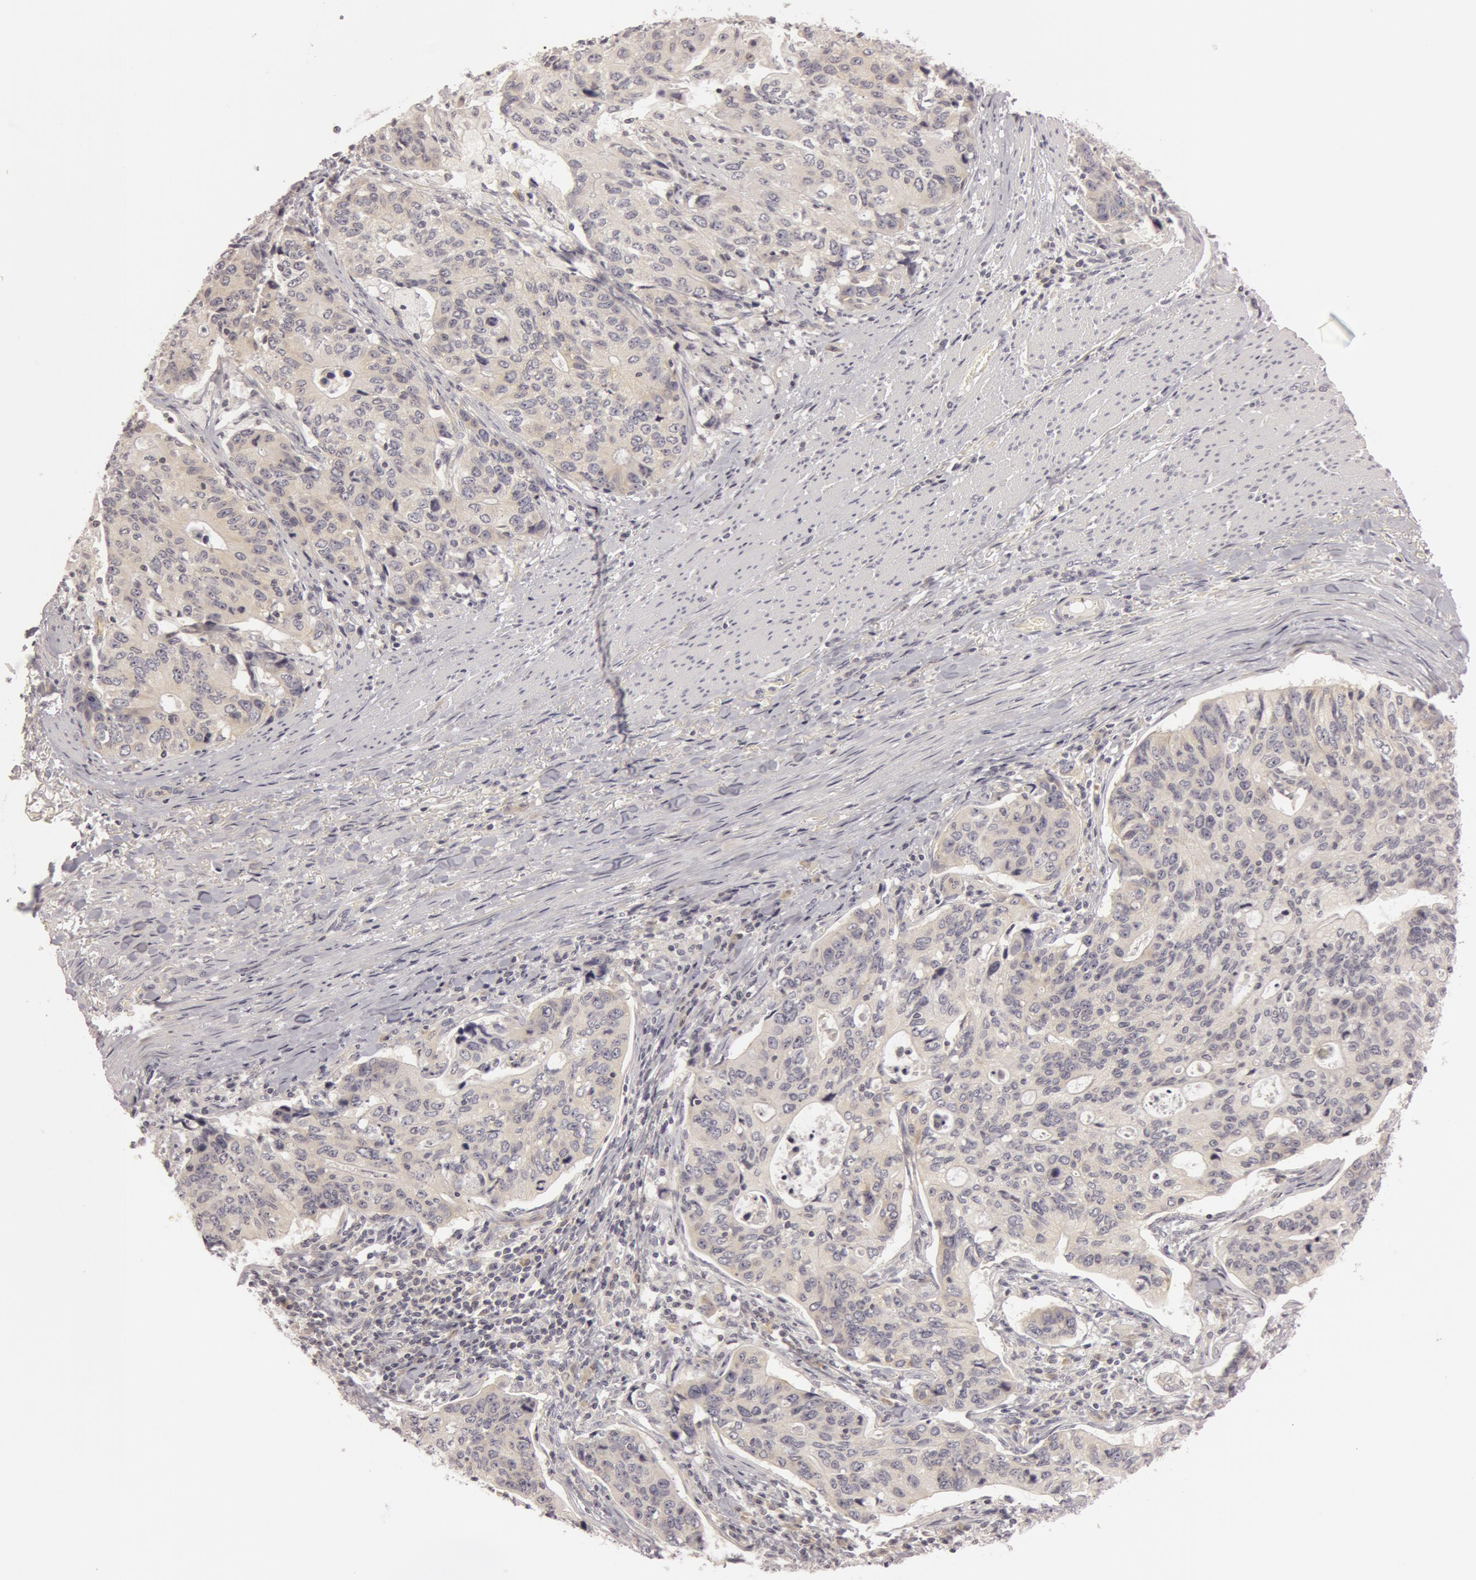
{"staining": {"intensity": "weak", "quantity": "25%-75%", "location": "cytoplasmic/membranous"}, "tissue": "stomach cancer", "cell_type": "Tumor cells", "image_type": "cancer", "snomed": [{"axis": "morphology", "description": "Adenocarcinoma, NOS"}, {"axis": "topography", "description": "Esophagus"}, {"axis": "topography", "description": "Stomach"}], "caption": "Immunohistochemical staining of human stomach adenocarcinoma displays low levels of weak cytoplasmic/membranous protein expression in about 25%-75% of tumor cells.", "gene": "RALGAPA1", "patient": {"sex": "male", "age": 74}}